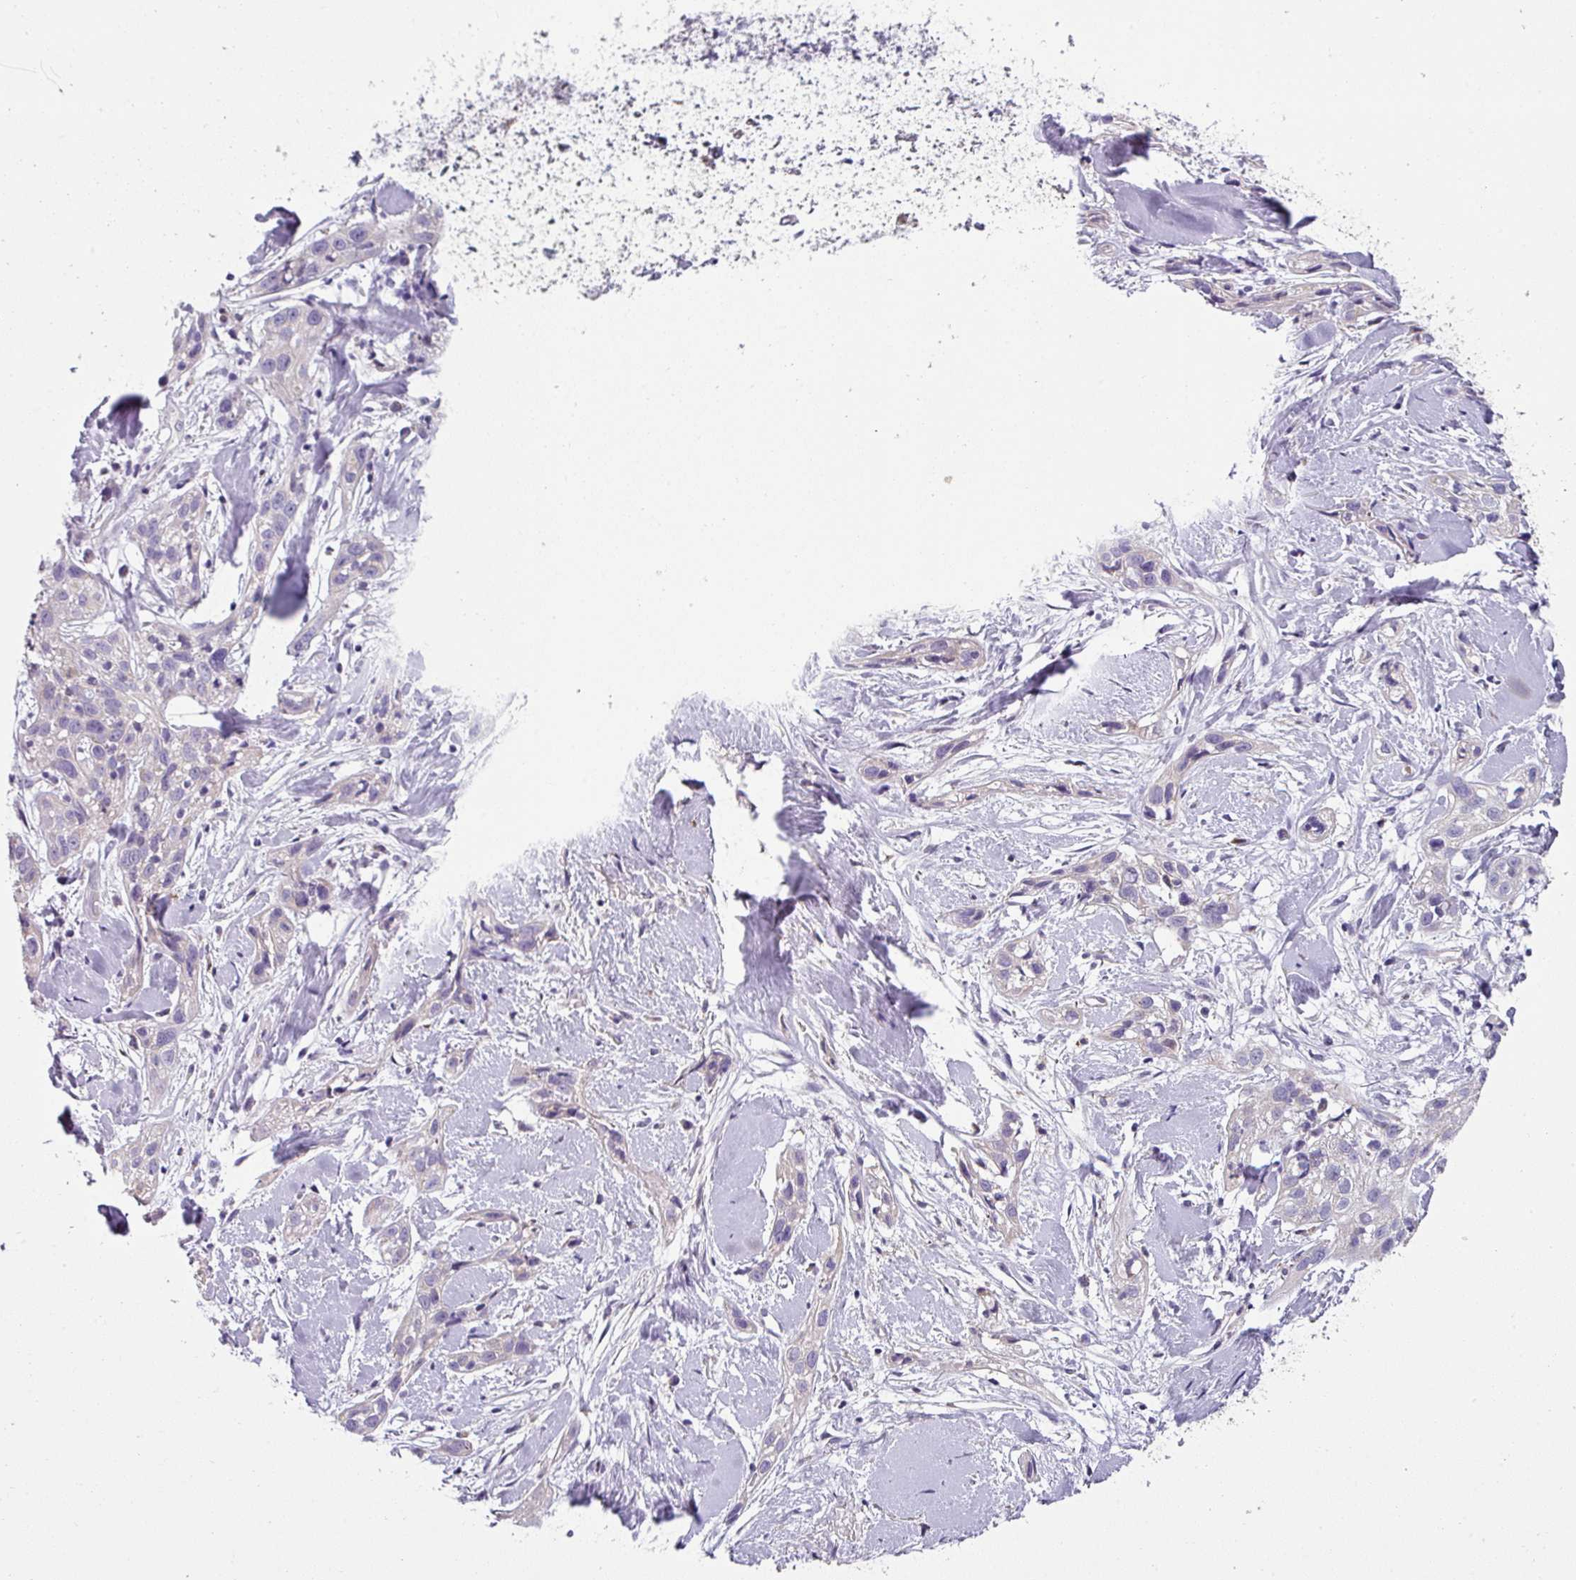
{"staining": {"intensity": "negative", "quantity": "none", "location": "none"}, "tissue": "skin cancer", "cell_type": "Tumor cells", "image_type": "cancer", "snomed": [{"axis": "morphology", "description": "Squamous cell carcinoma, NOS"}, {"axis": "topography", "description": "Skin"}], "caption": "An immunohistochemistry micrograph of skin squamous cell carcinoma is shown. There is no staining in tumor cells of skin squamous cell carcinoma.", "gene": "LRRC9", "patient": {"sex": "male", "age": 82}}